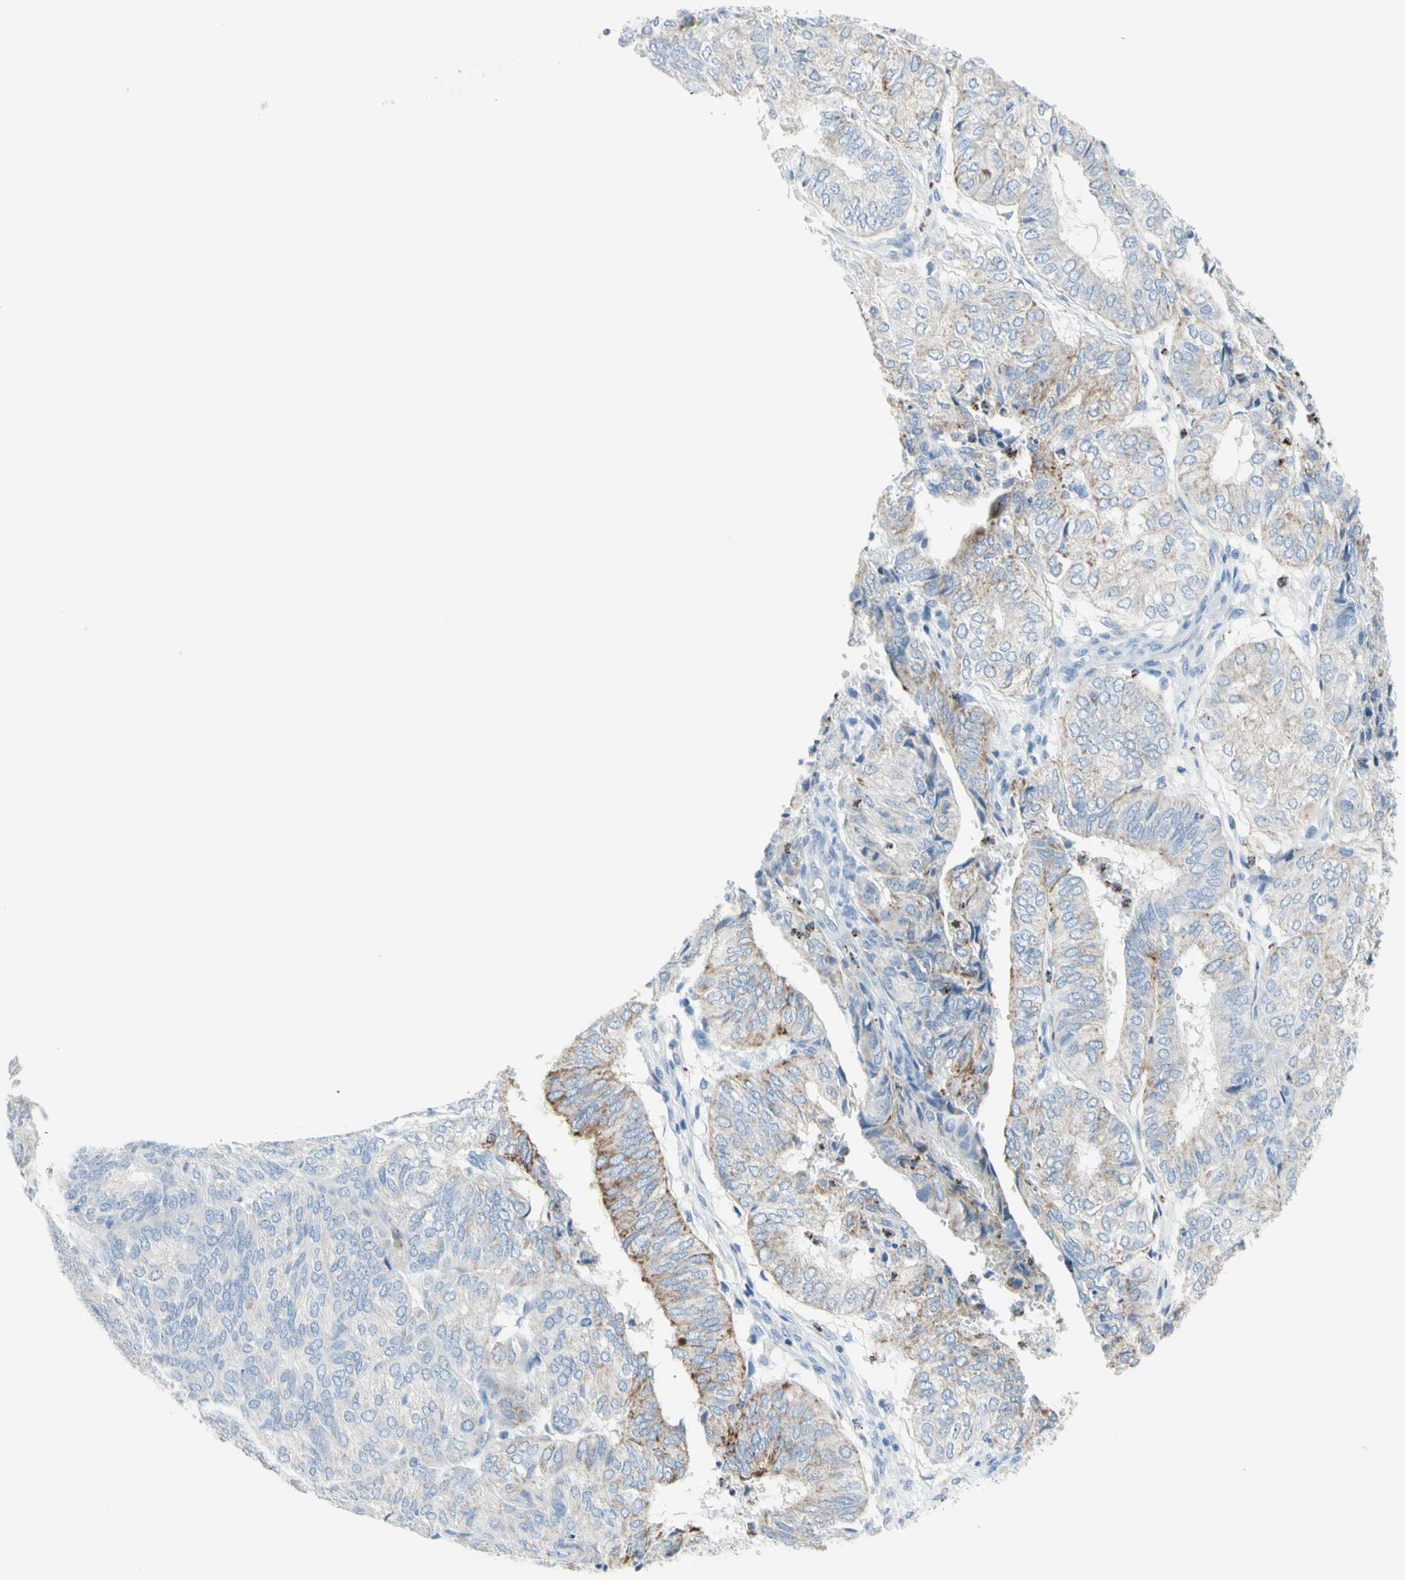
{"staining": {"intensity": "moderate", "quantity": "<25%", "location": "cytoplasmic/membranous"}, "tissue": "endometrial cancer", "cell_type": "Tumor cells", "image_type": "cancer", "snomed": [{"axis": "morphology", "description": "Adenocarcinoma, NOS"}, {"axis": "topography", "description": "Uterus"}], "caption": "Endometrial adenocarcinoma stained with DAB immunohistochemistry (IHC) exhibits low levels of moderate cytoplasmic/membranous positivity in approximately <25% of tumor cells.", "gene": "CYSLTR1", "patient": {"sex": "female", "age": 60}}